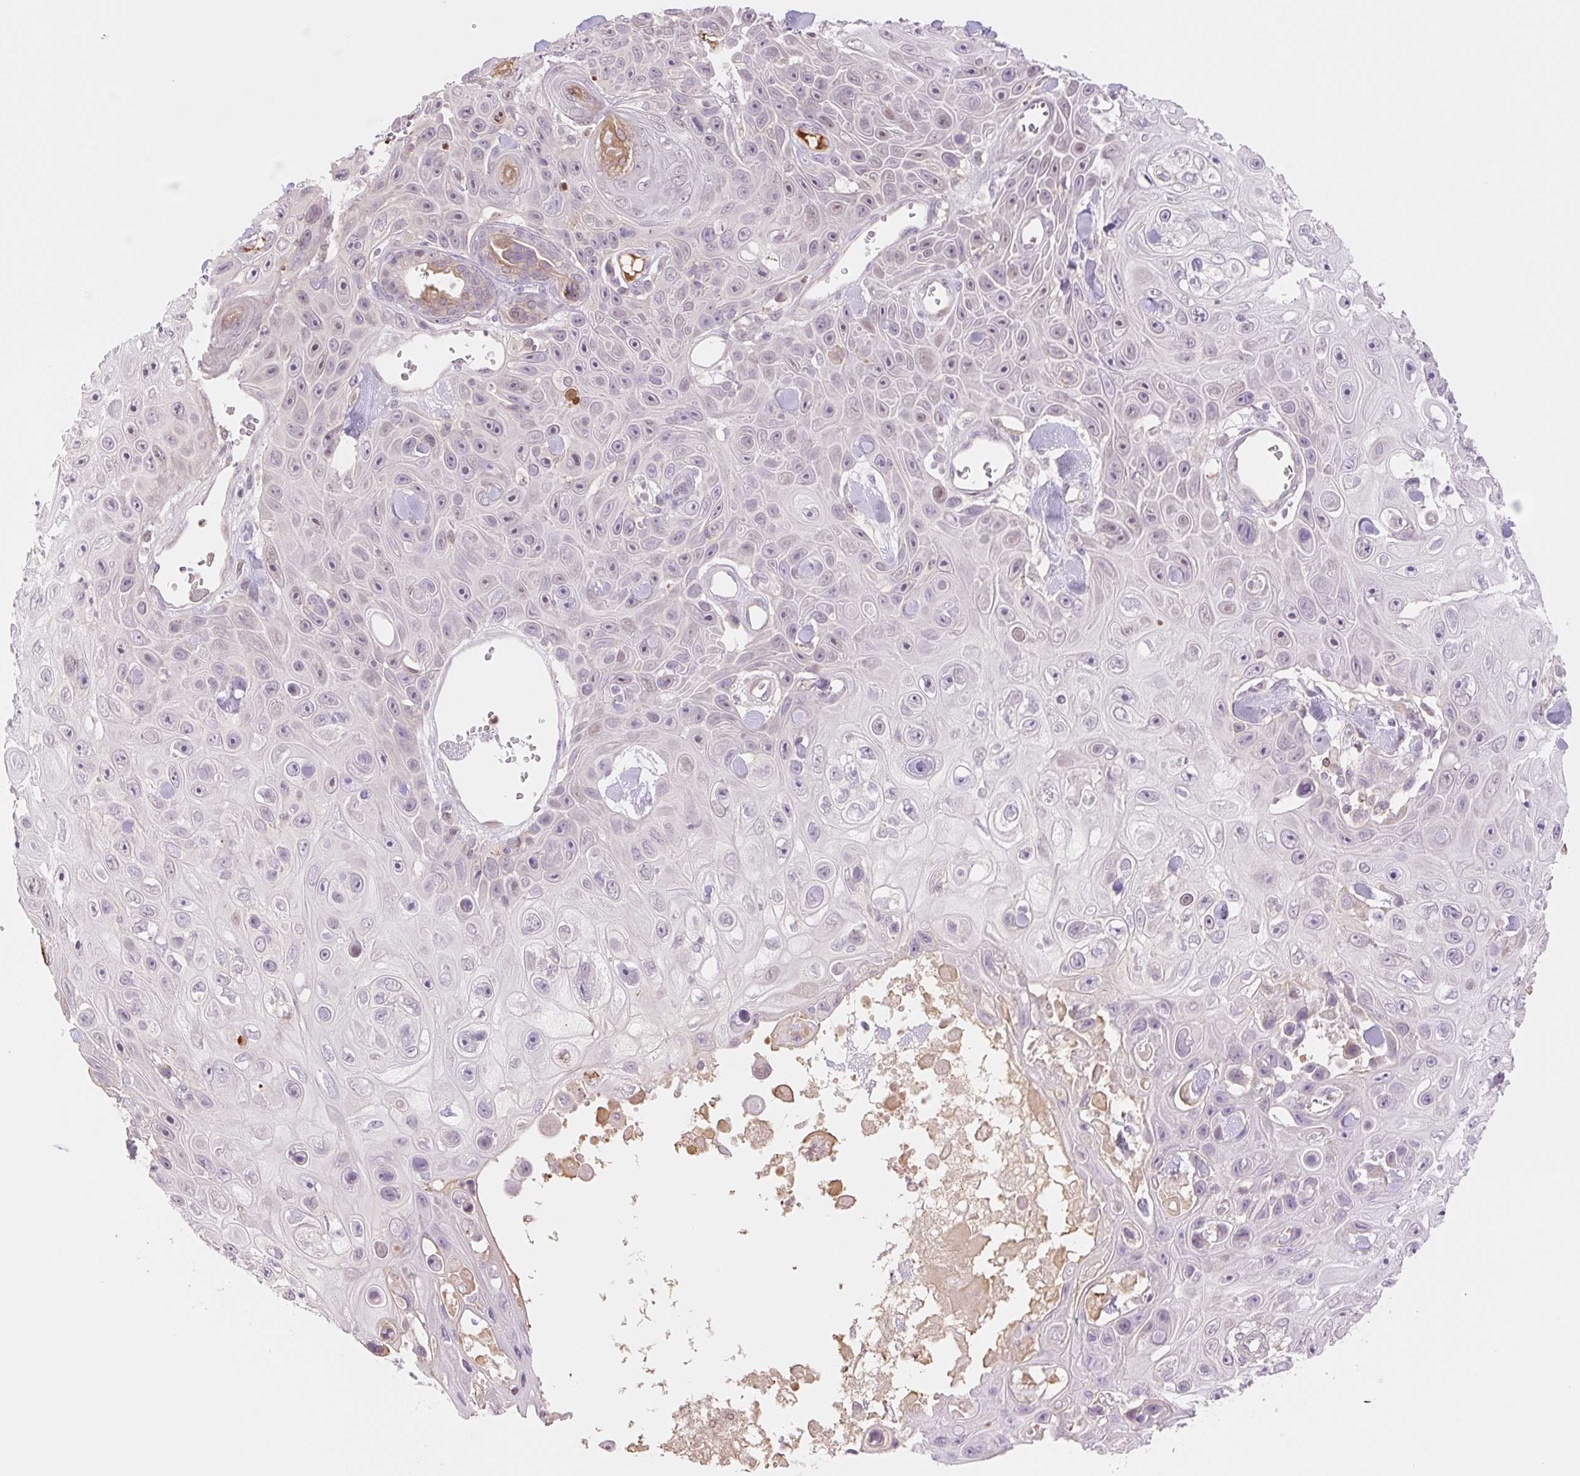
{"staining": {"intensity": "negative", "quantity": "none", "location": "none"}, "tissue": "skin cancer", "cell_type": "Tumor cells", "image_type": "cancer", "snomed": [{"axis": "morphology", "description": "Squamous cell carcinoma, NOS"}, {"axis": "topography", "description": "Skin"}], "caption": "DAB immunohistochemical staining of human squamous cell carcinoma (skin) exhibits no significant positivity in tumor cells.", "gene": "HEBP1", "patient": {"sex": "male", "age": 82}}